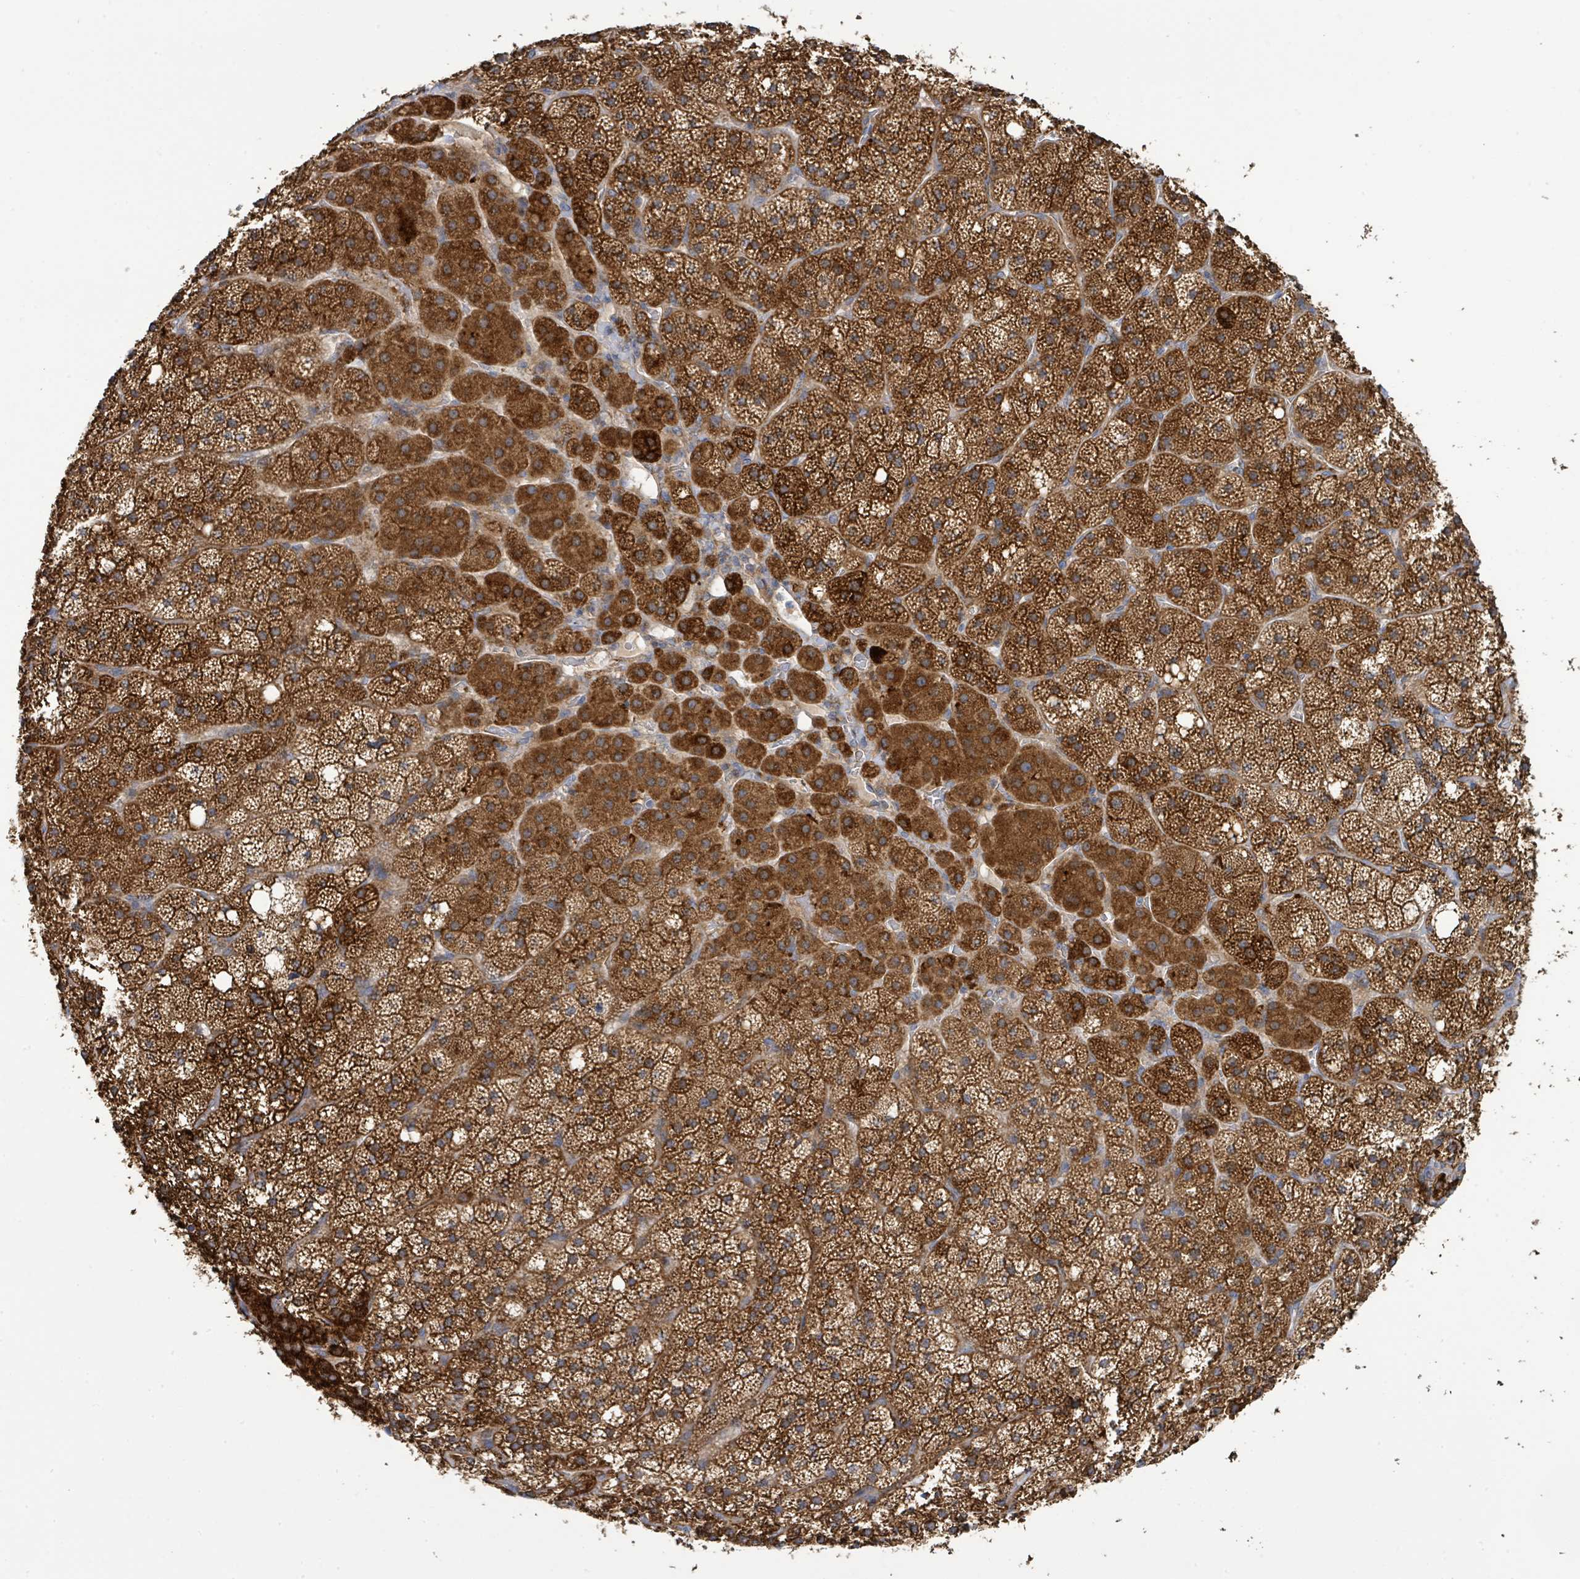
{"staining": {"intensity": "strong", "quantity": ">75%", "location": "cytoplasmic/membranous"}, "tissue": "adrenal gland", "cell_type": "Glandular cells", "image_type": "normal", "snomed": [{"axis": "morphology", "description": "Normal tissue, NOS"}, {"axis": "topography", "description": "Adrenal gland"}], "caption": "Immunohistochemistry (IHC) image of unremarkable adrenal gland: adrenal gland stained using immunohistochemistry shows high levels of strong protein expression localized specifically in the cytoplasmic/membranous of glandular cells, appearing as a cytoplasmic/membranous brown color.", "gene": "EGFL7", "patient": {"sex": "male", "age": 53}}